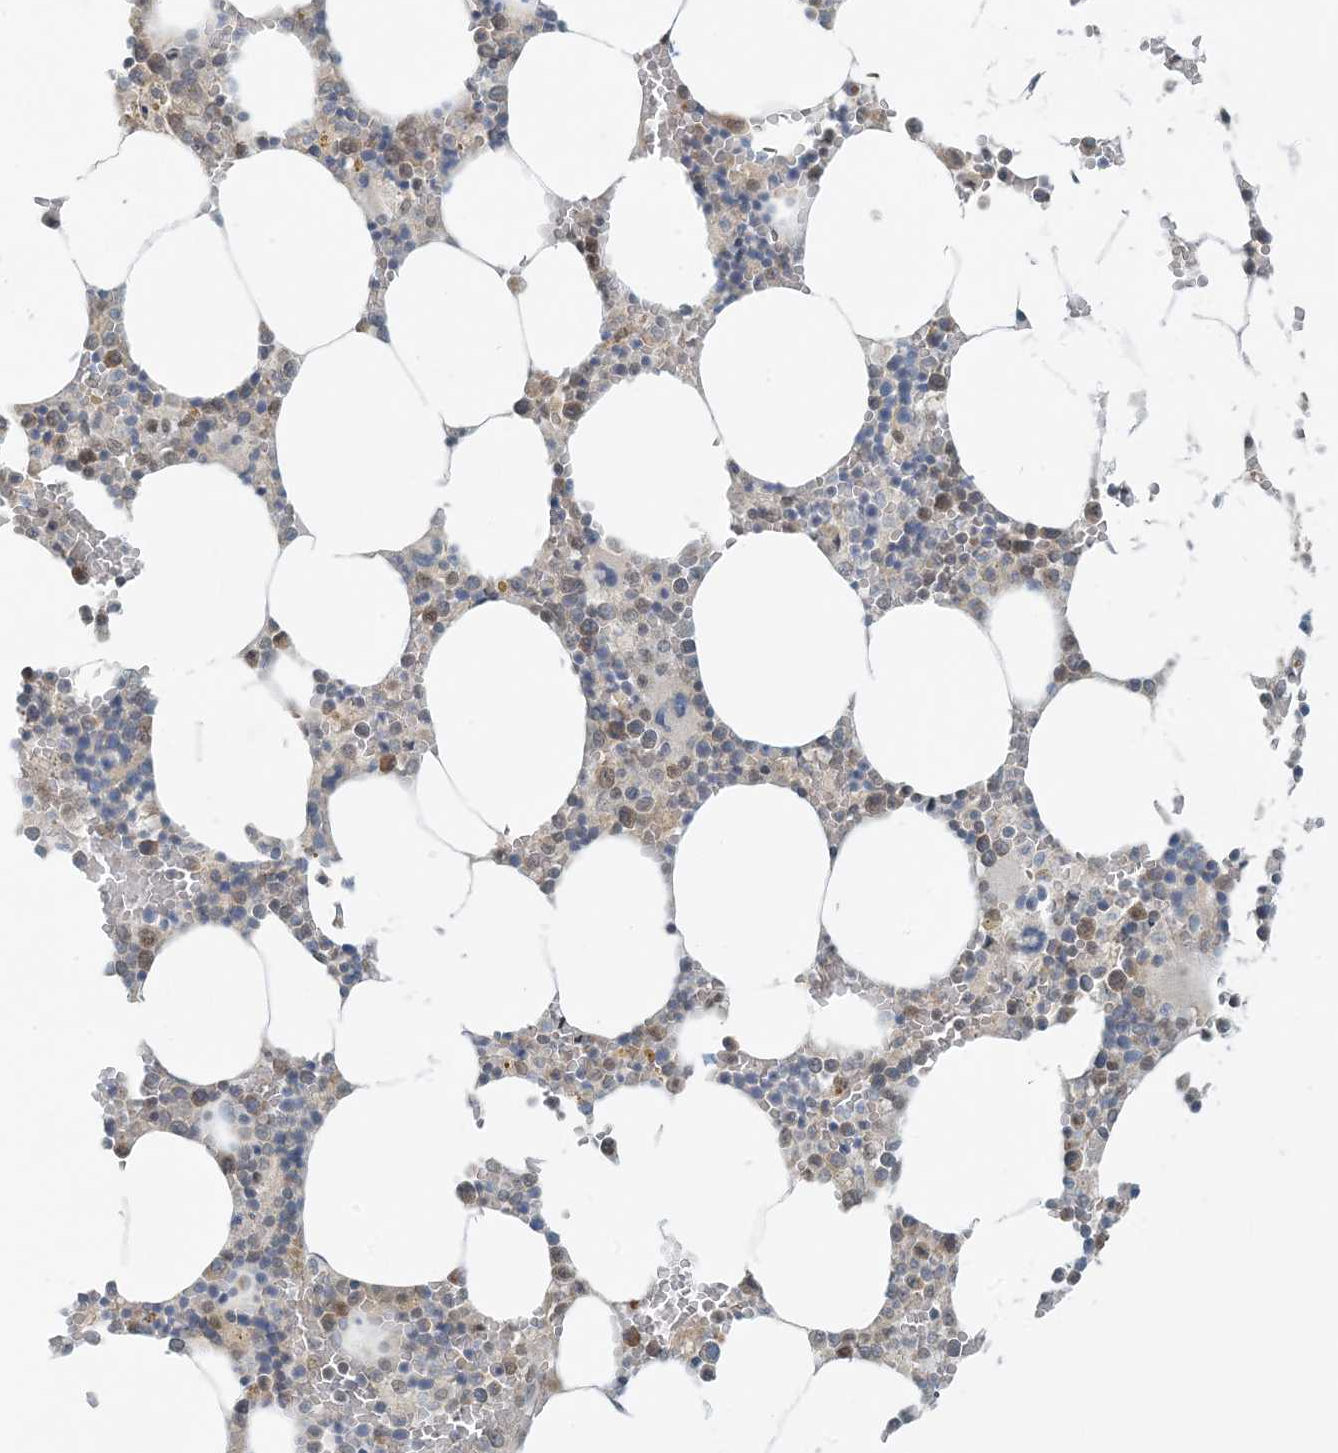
{"staining": {"intensity": "moderate", "quantity": "<25%", "location": "cytoplasmic/membranous,nuclear"}, "tissue": "bone marrow", "cell_type": "Hematopoietic cells", "image_type": "normal", "snomed": [{"axis": "morphology", "description": "Normal tissue, NOS"}, {"axis": "topography", "description": "Bone marrow"}], "caption": "An IHC photomicrograph of normal tissue is shown. Protein staining in brown highlights moderate cytoplasmic/membranous,nuclear positivity in bone marrow within hematopoietic cells.", "gene": "OBI1", "patient": {"sex": "male", "age": 70}}